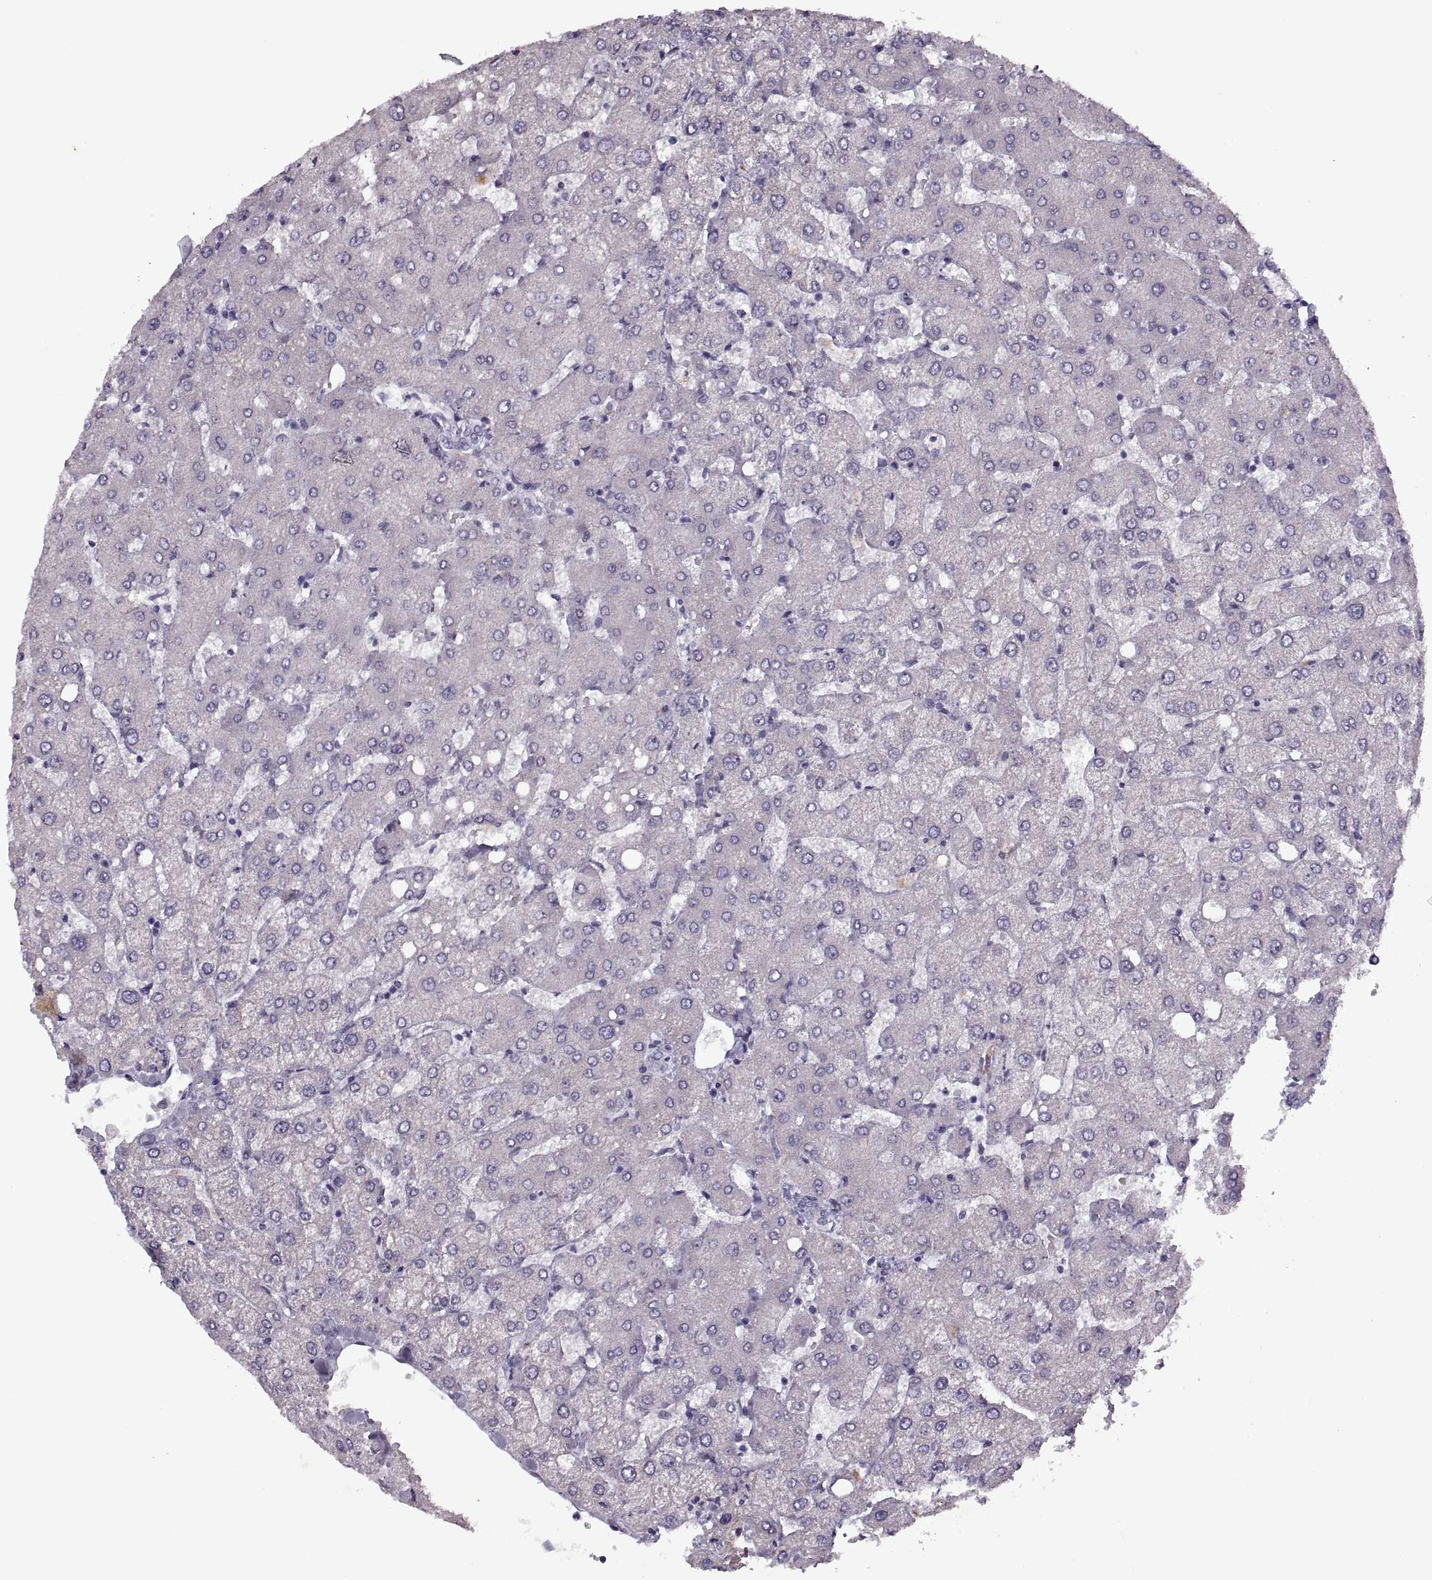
{"staining": {"intensity": "negative", "quantity": "none", "location": "none"}, "tissue": "liver", "cell_type": "Cholangiocytes", "image_type": "normal", "snomed": [{"axis": "morphology", "description": "Normal tissue, NOS"}, {"axis": "topography", "description": "Liver"}], "caption": "High magnification brightfield microscopy of benign liver stained with DAB (brown) and counterstained with hematoxylin (blue): cholangiocytes show no significant positivity.", "gene": "PRSS37", "patient": {"sex": "female", "age": 54}}